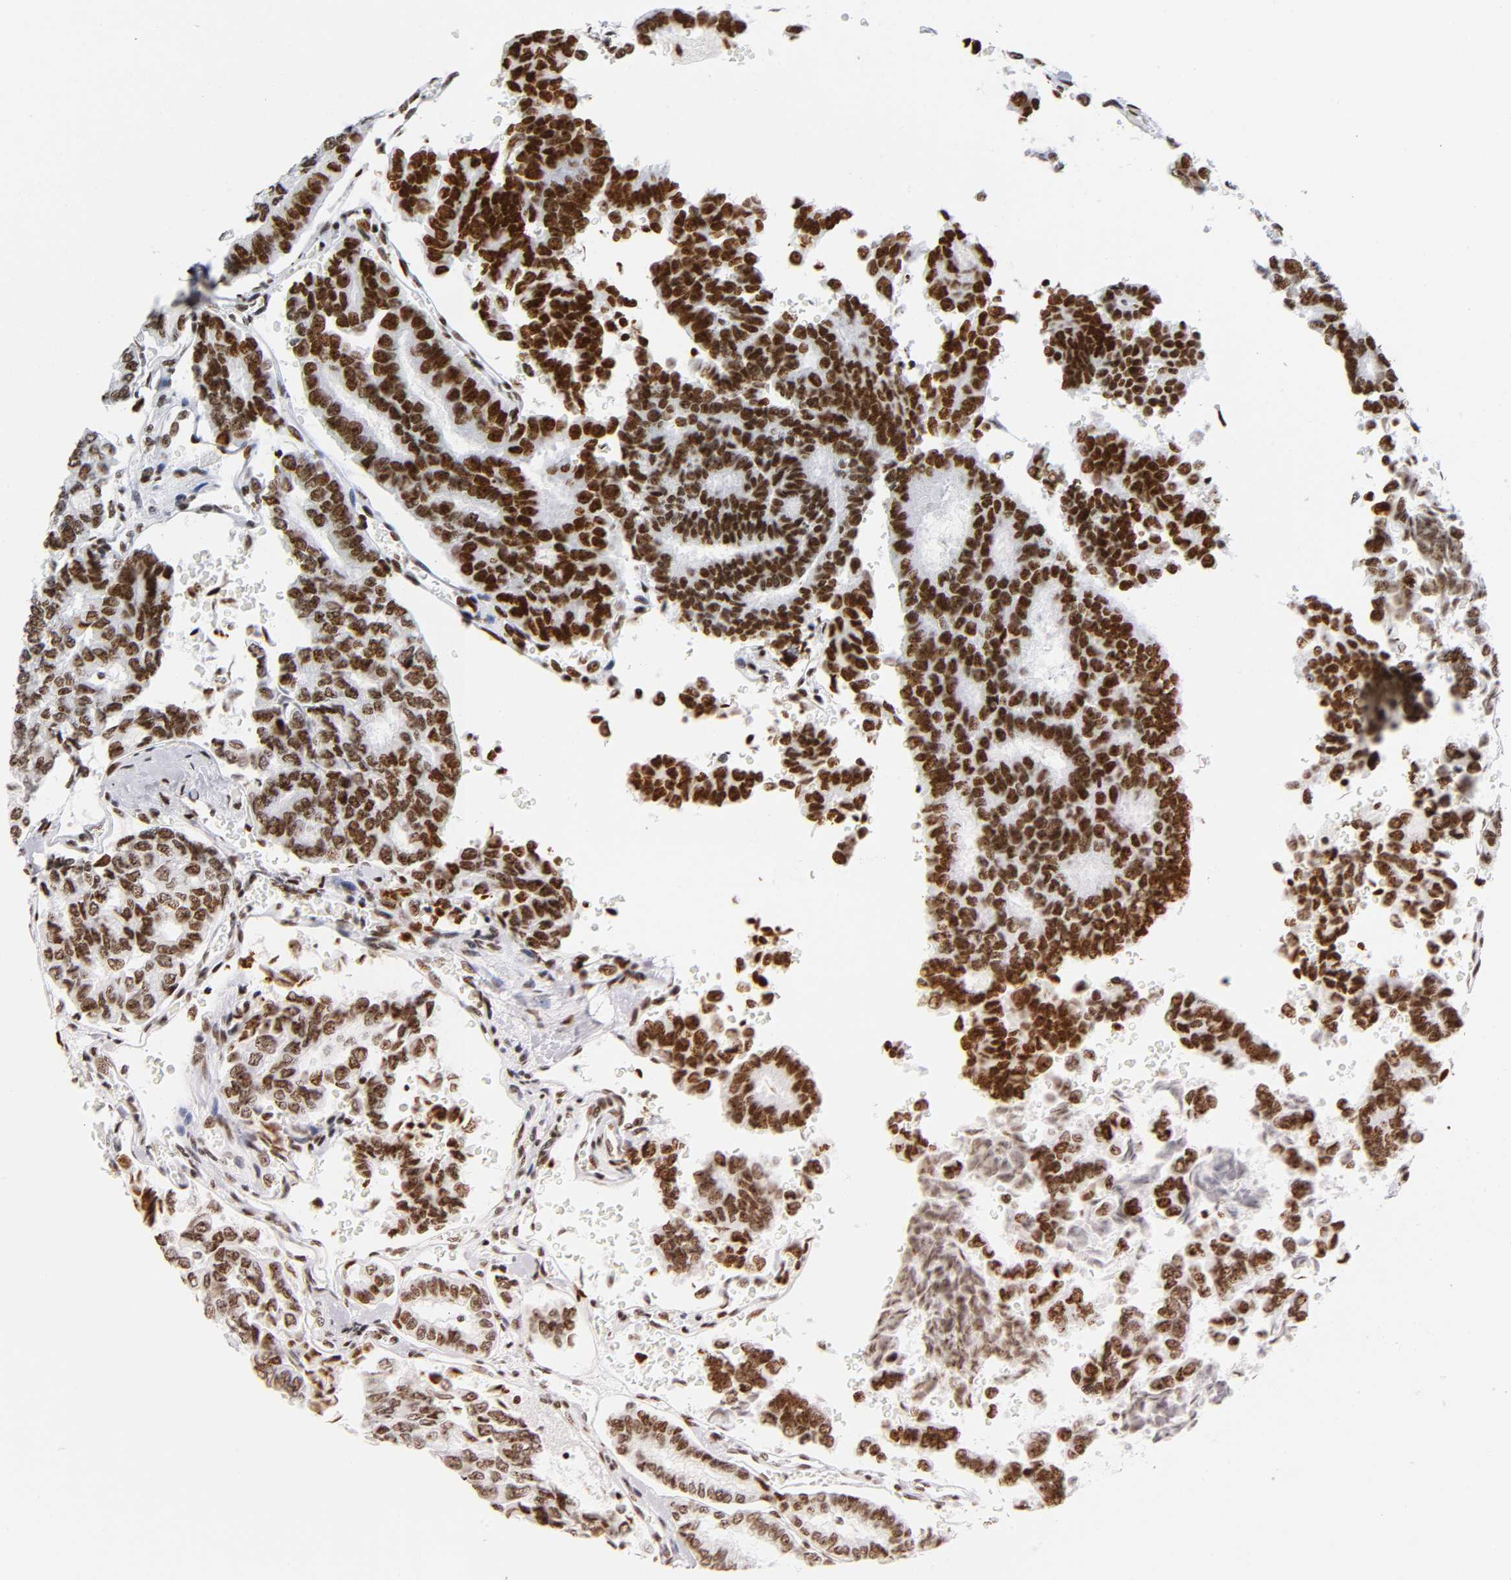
{"staining": {"intensity": "strong", "quantity": ">75%", "location": "nuclear"}, "tissue": "thyroid cancer", "cell_type": "Tumor cells", "image_type": "cancer", "snomed": [{"axis": "morphology", "description": "Papillary adenocarcinoma, NOS"}, {"axis": "topography", "description": "Thyroid gland"}], "caption": "Immunohistochemical staining of human papillary adenocarcinoma (thyroid) displays strong nuclear protein staining in about >75% of tumor cells.", "gene": "UBTF", "patient": {"sex": "female", "age": 35}}